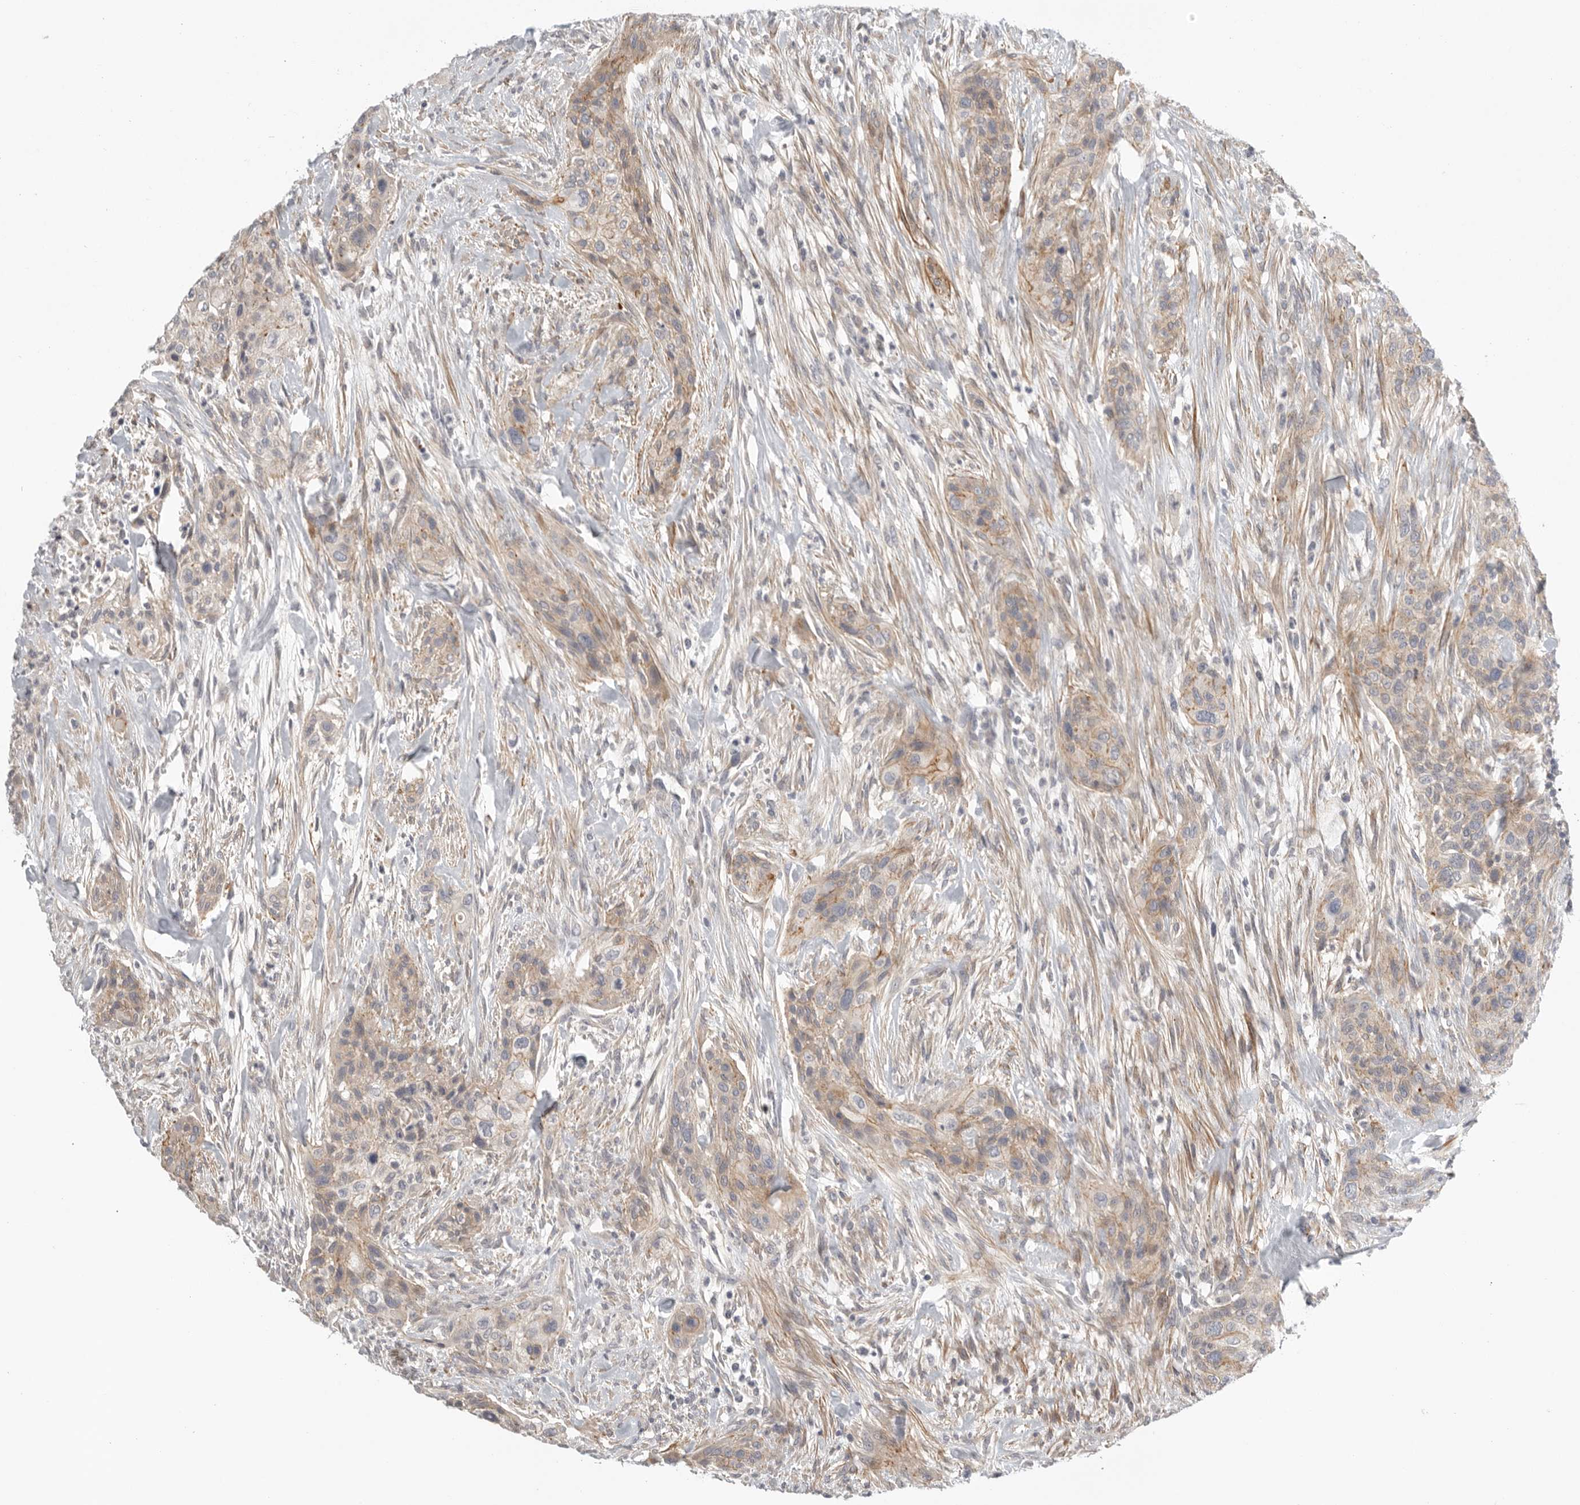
{"staining": {"intensity": "weak", "quantity": ">75%", "location": "cytoplasmic/membranous"}, "tissue": "urothelial cancer", "cell_type": "Tumor cells", "image_type": "cancer", "snomed": [{"axis": "morphology", "description": "Urothelial carcinoma, High grade"}, {"axis": "topography", "description": "Urinary bladder"}], "caption": "Protein staining of urothelial carcinoma (high-grade) tissue reveals weak cytoplasmic/membranous staining in about >75% of tumor cells.", "gene": "STAB2", "patient": {"sex": "male", "age": 35}}